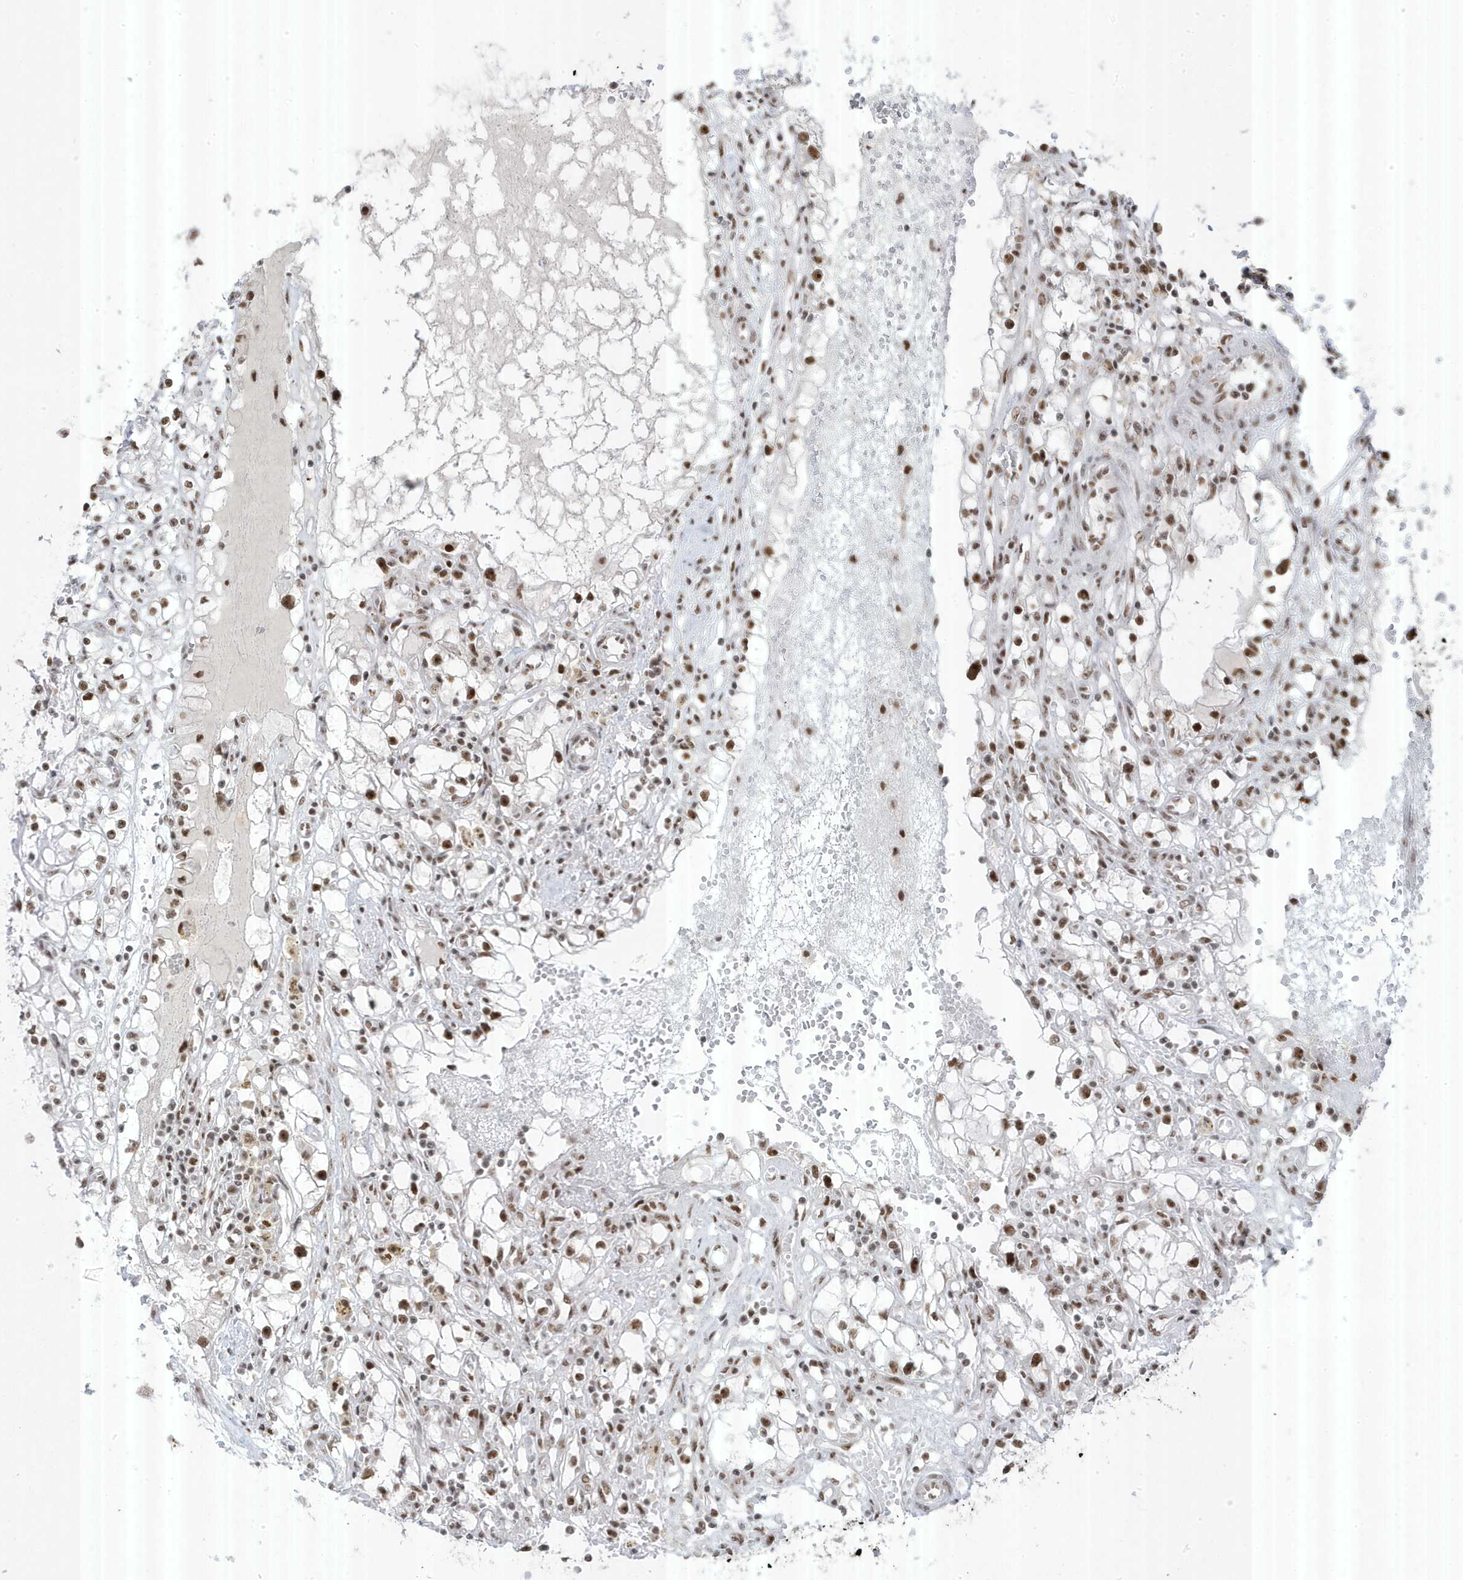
{"staining": {"intensity": "moderate", "quantity": ">75%", "location": "nuclear"}, "tissue": "renal cancer", "cell_type": "Tumor cells", "image_type": "cancer", "snomed": [{"axis": "morphology", "description": "Adenocarcinoma, NOS"}, {"axis": "topography", "description": "Kidney"}], "caption": "Renal cancer stained with a brown dye exhibits moderate nuclear positive positivity in about >75% of tumor cells.", "gene": "MTREX", "patient": {"sex": "male", "age": 56}}